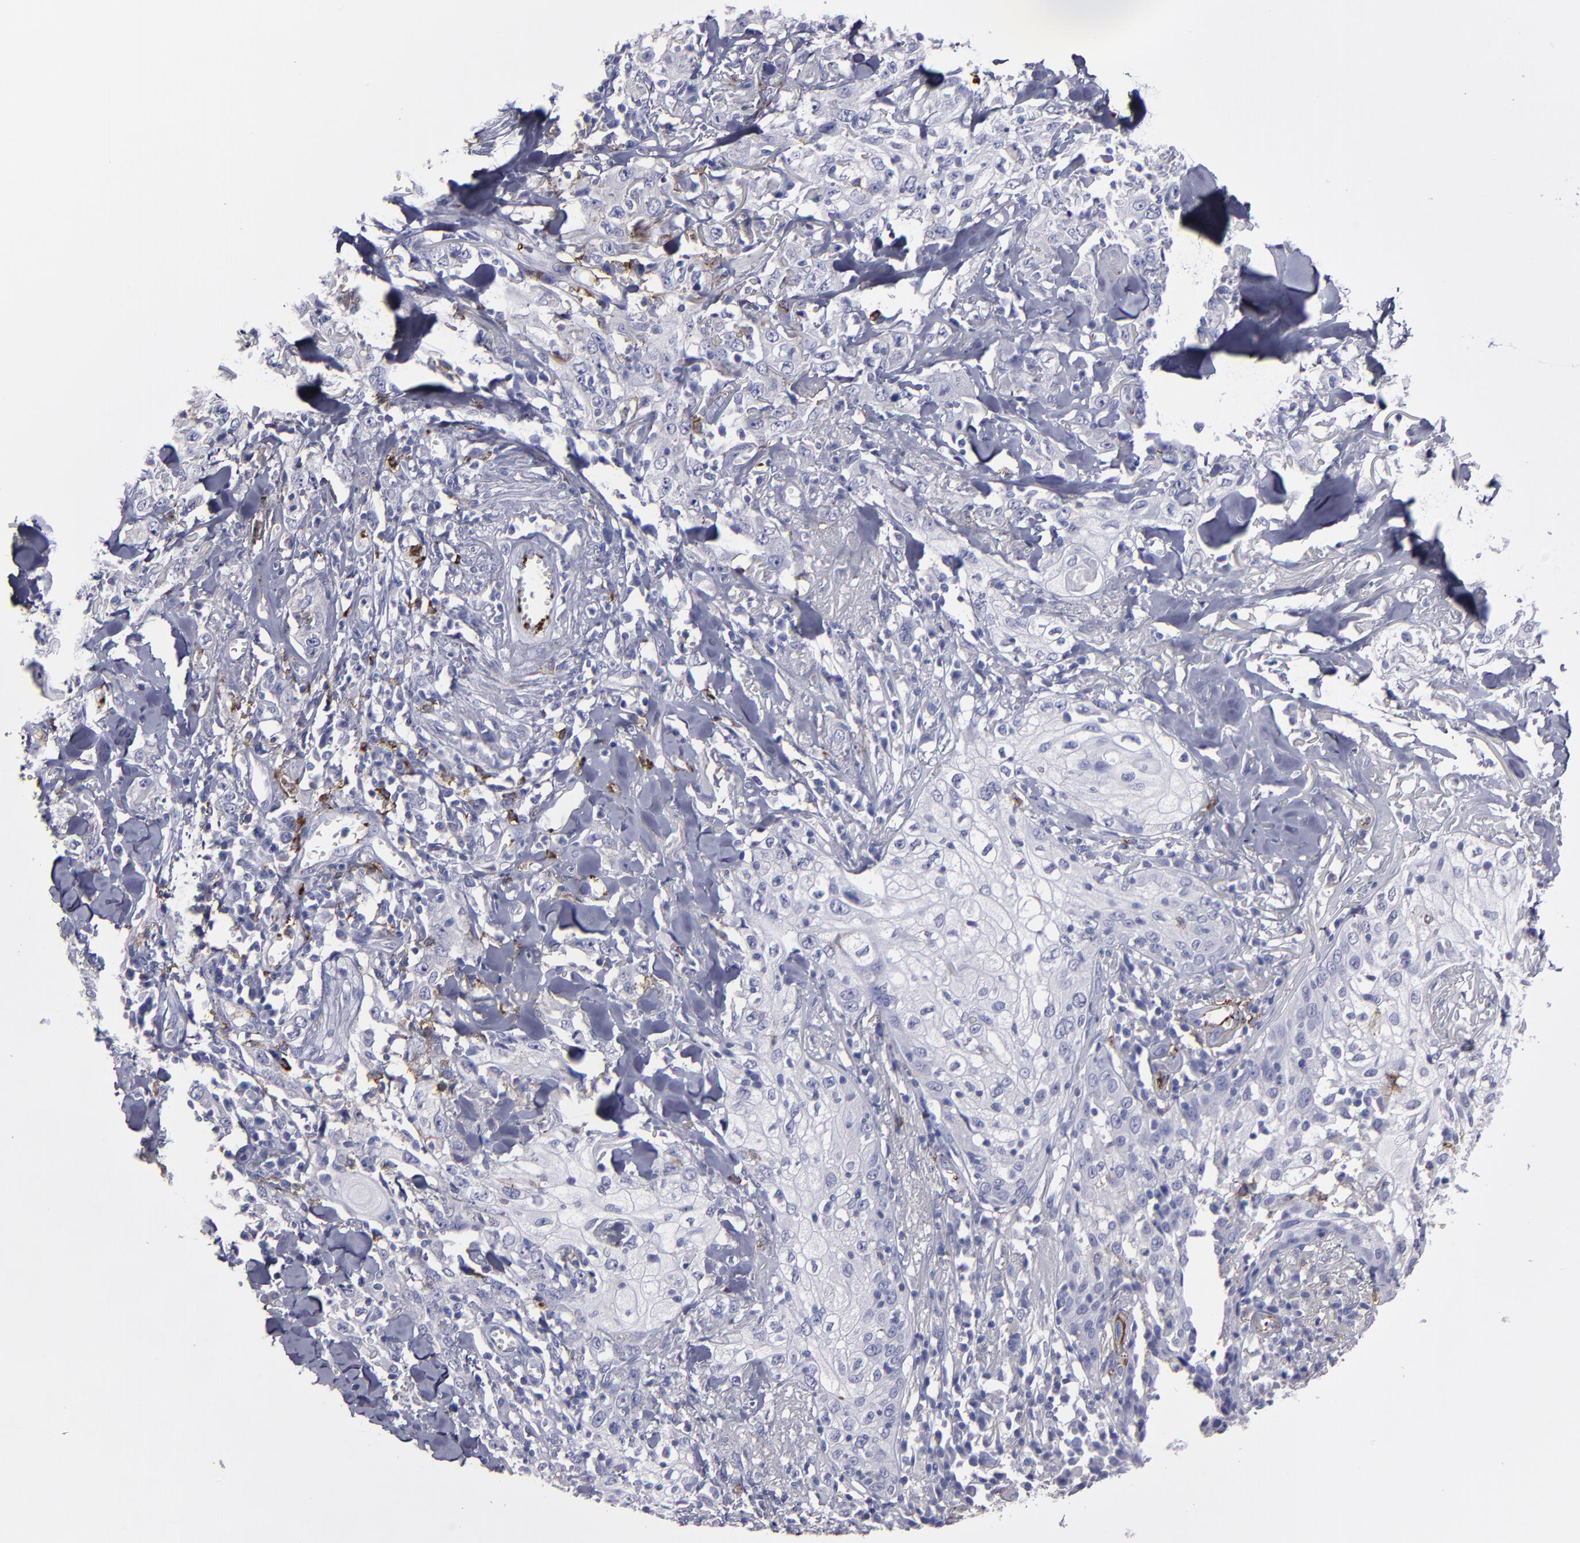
{"staining": {"intensity": "negative", "quantity": "none", "location": "none"}, "tissue": "skin cancer", "cell_type": "Tumor cells", "image_type": "cancer", "snomed": [{"axis": "morphology", "description": "Squamous cell carcinoma, NOS"}, {"axis": "topography", "description": "Skin"}], "caption": "A histopathology image of skin squamous cell carcinoma stained for a protein exhibits no brown staining in tumor cells. (DAB immunohistochemistry (IHC) with hematoxylin counter stain).", "gene": "CD36", "patient": {"sex": "male", "age": 65}}